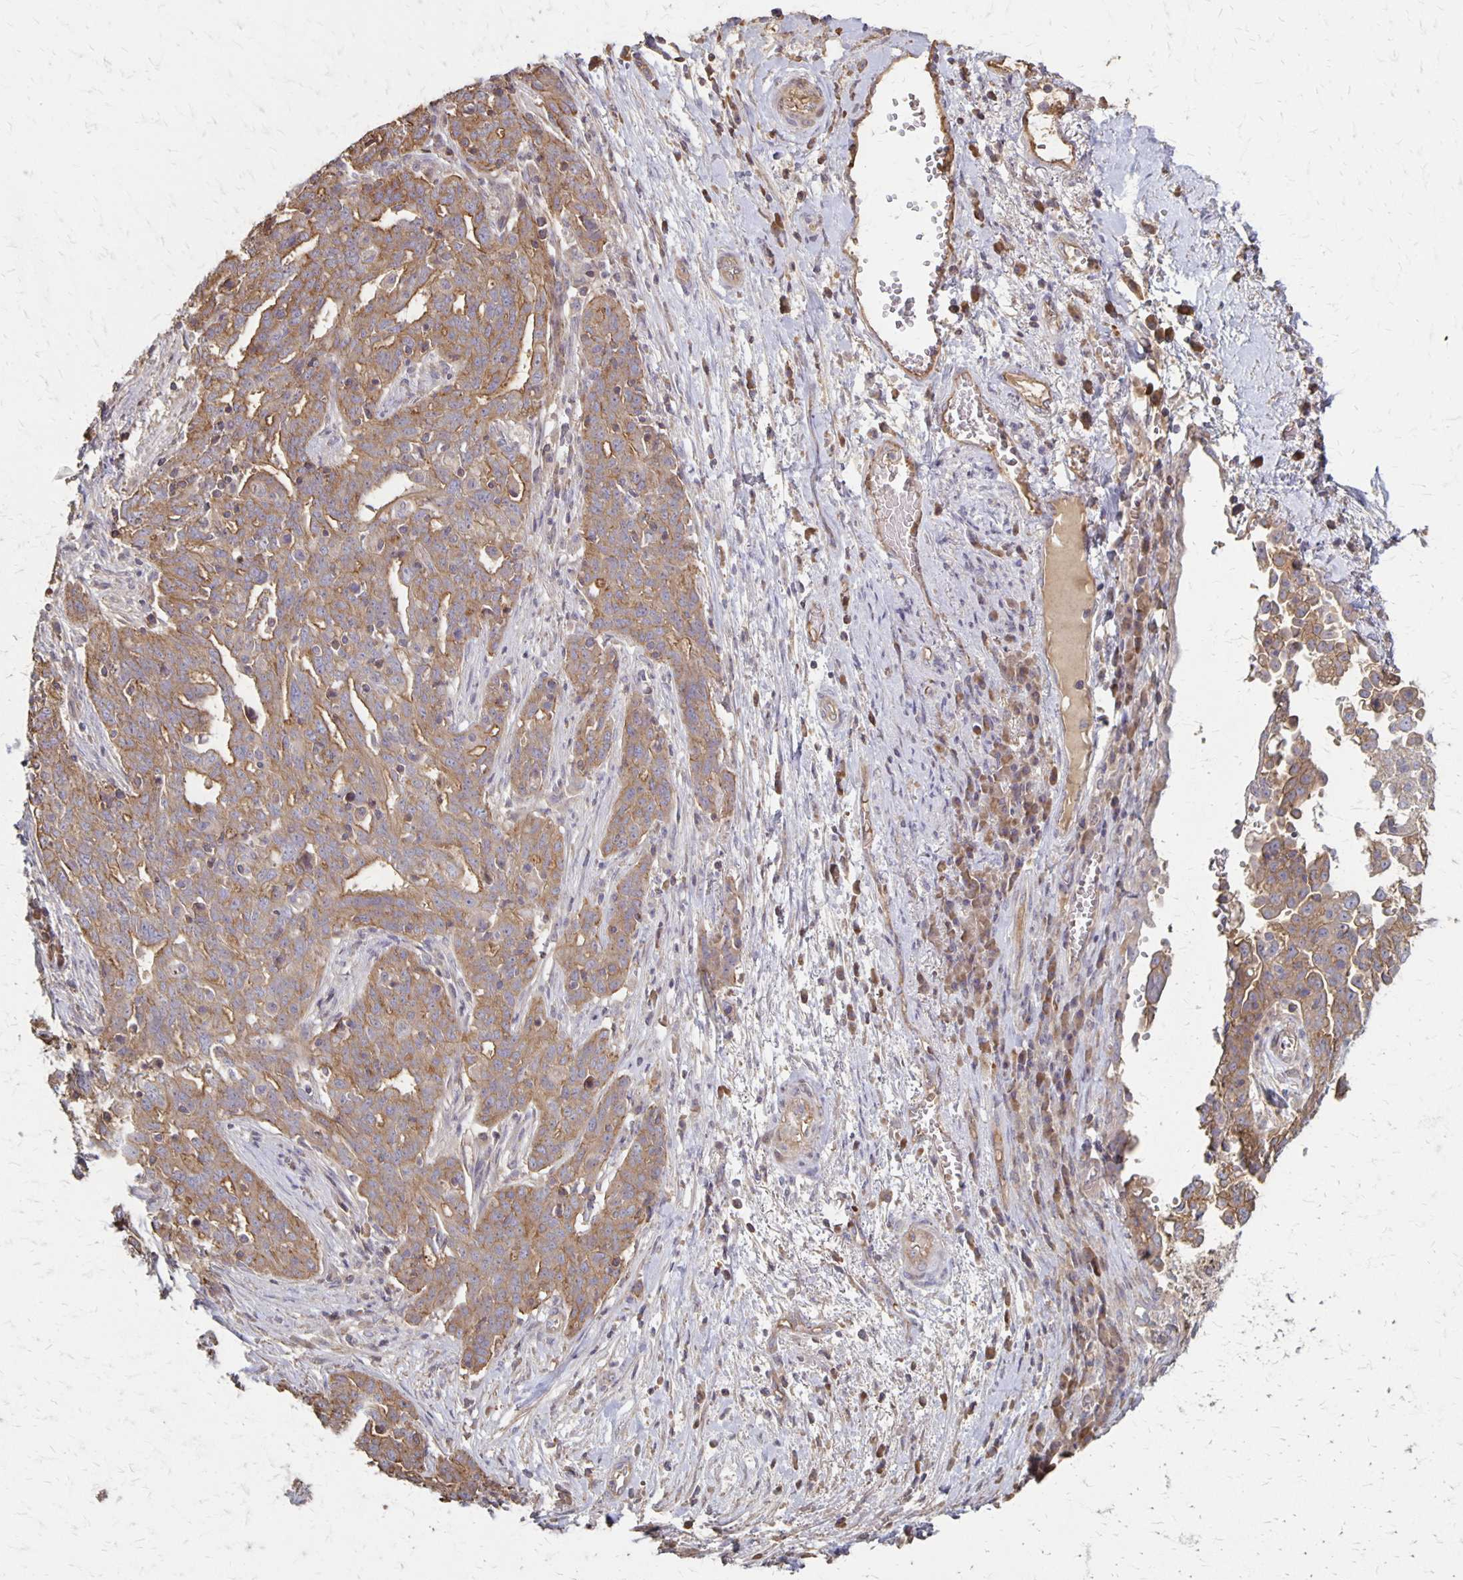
{"staining": {"intensity": "moderate", "quantity": ">75%", "location": "cytoplasmic/membranous"}, "tissue": "ovarian cancer", "cell_type": "Tumor cells", "image_type": "cancer", "snomed": [{"axis": "morphology", "description": "Cystadenocarcinoma, serous, NOS"}, {"axis": "topography", "description": "Ovary"}], "caption": "IHC of serous cystadenocarcinoma (ovarian) shows medium levels of moderate cytoplasmic/membranous expression in approximately >75% of tumor cells.", "gene": "PROM2", "patient": {"sex": "female", "age": 67}}